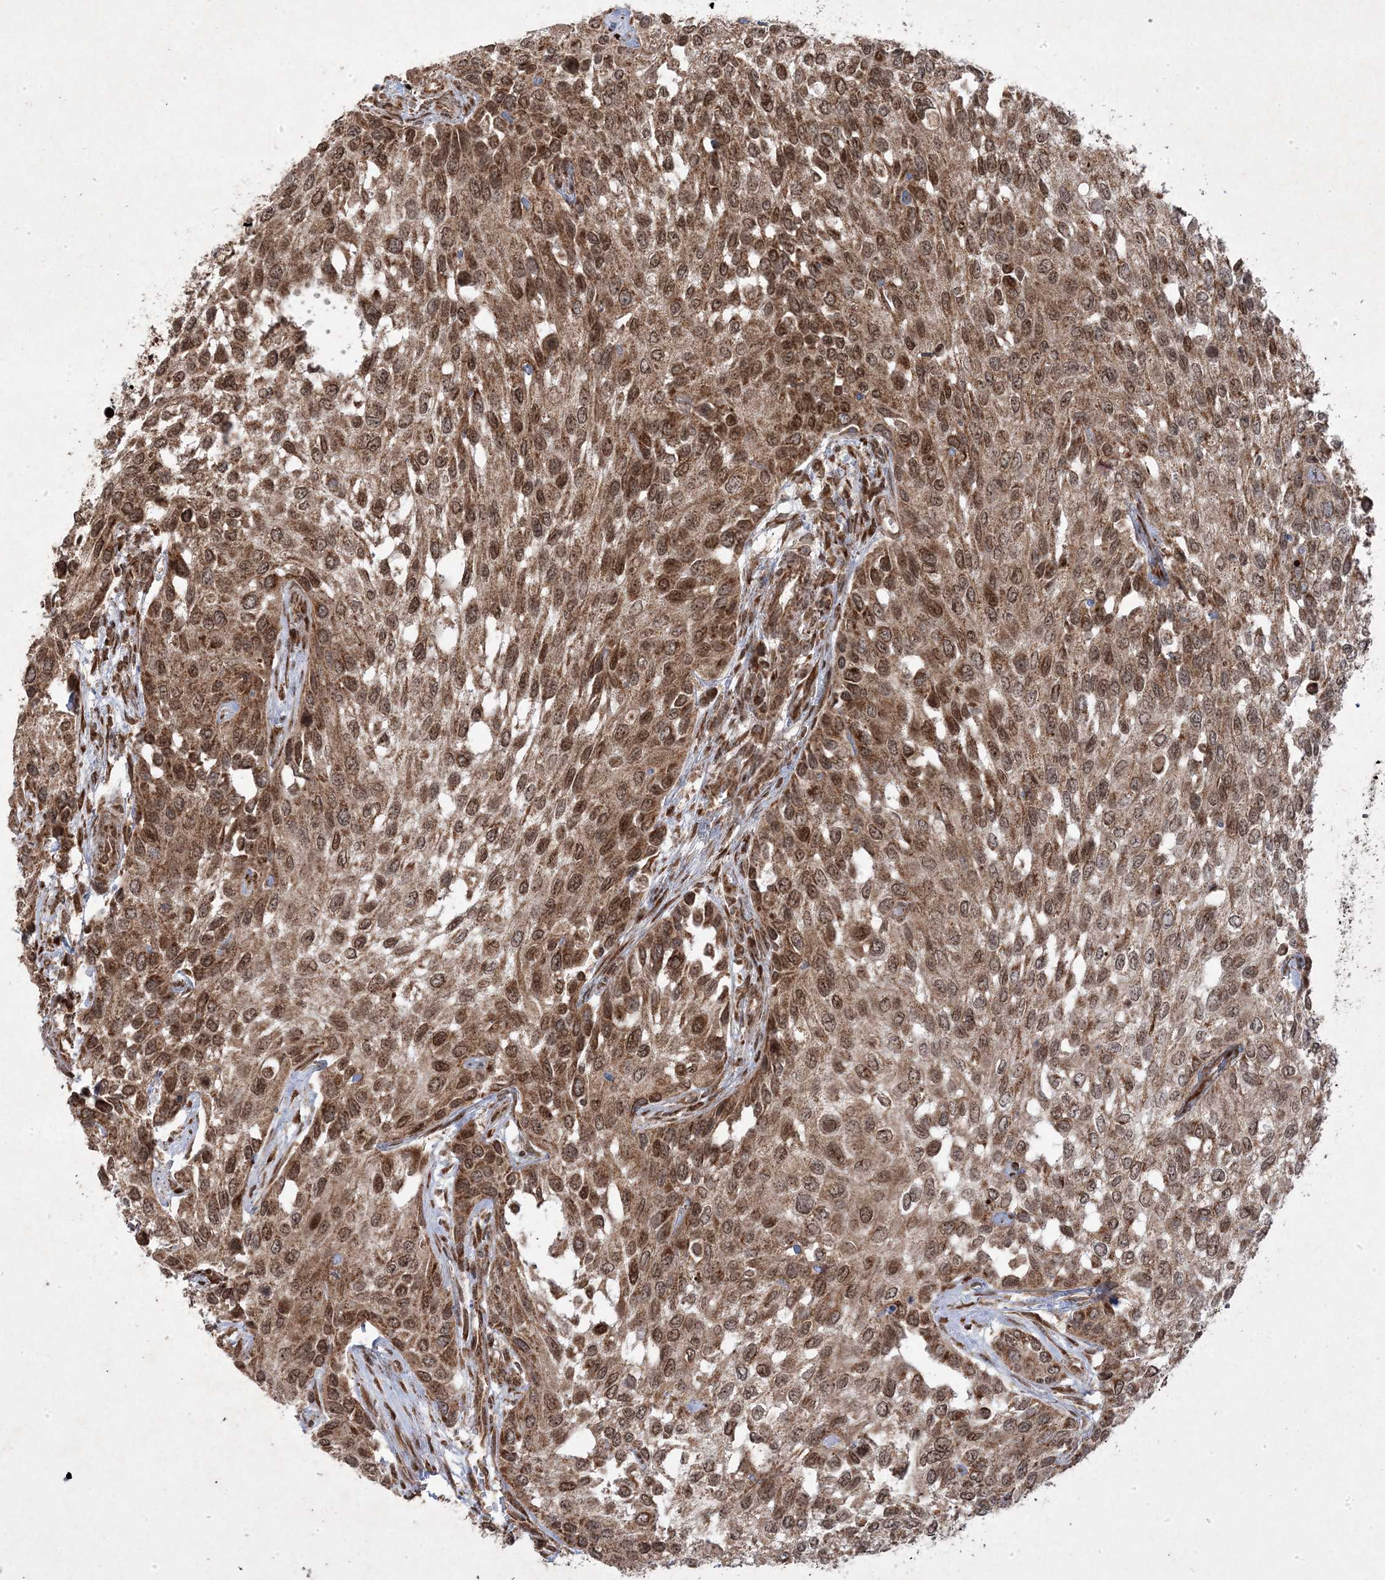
{"staining": {"intensity": "moderate", "quantity": ">75%", "location": "cytoplasmic/membranous,nuclear"}, "tissue": "urothelial cancer", "cell_type": "Tumor cells", "image_type": "cancer", "snomed": [{"axis": "morphology", "description": "Normal tissue, NOS"}, {"axis": "morphology", "description": "Urothelial carcinoma, High grade"}, {"axis": "topography", "description": "Vascular tissue"}, {"axis": "topography", "description": "Urinary bladder"}], "caption": "This image reveals urothelial cancer stained with immunohistochemistry to label a protein in brown. The cytoplasmic/membranous and nuclear of tumor cells show moderate positivity for the protein. Nuclei are counter-stained blue.", "gene": "PLEKHM2", "patient": {"sex": "female", "age": 56}}